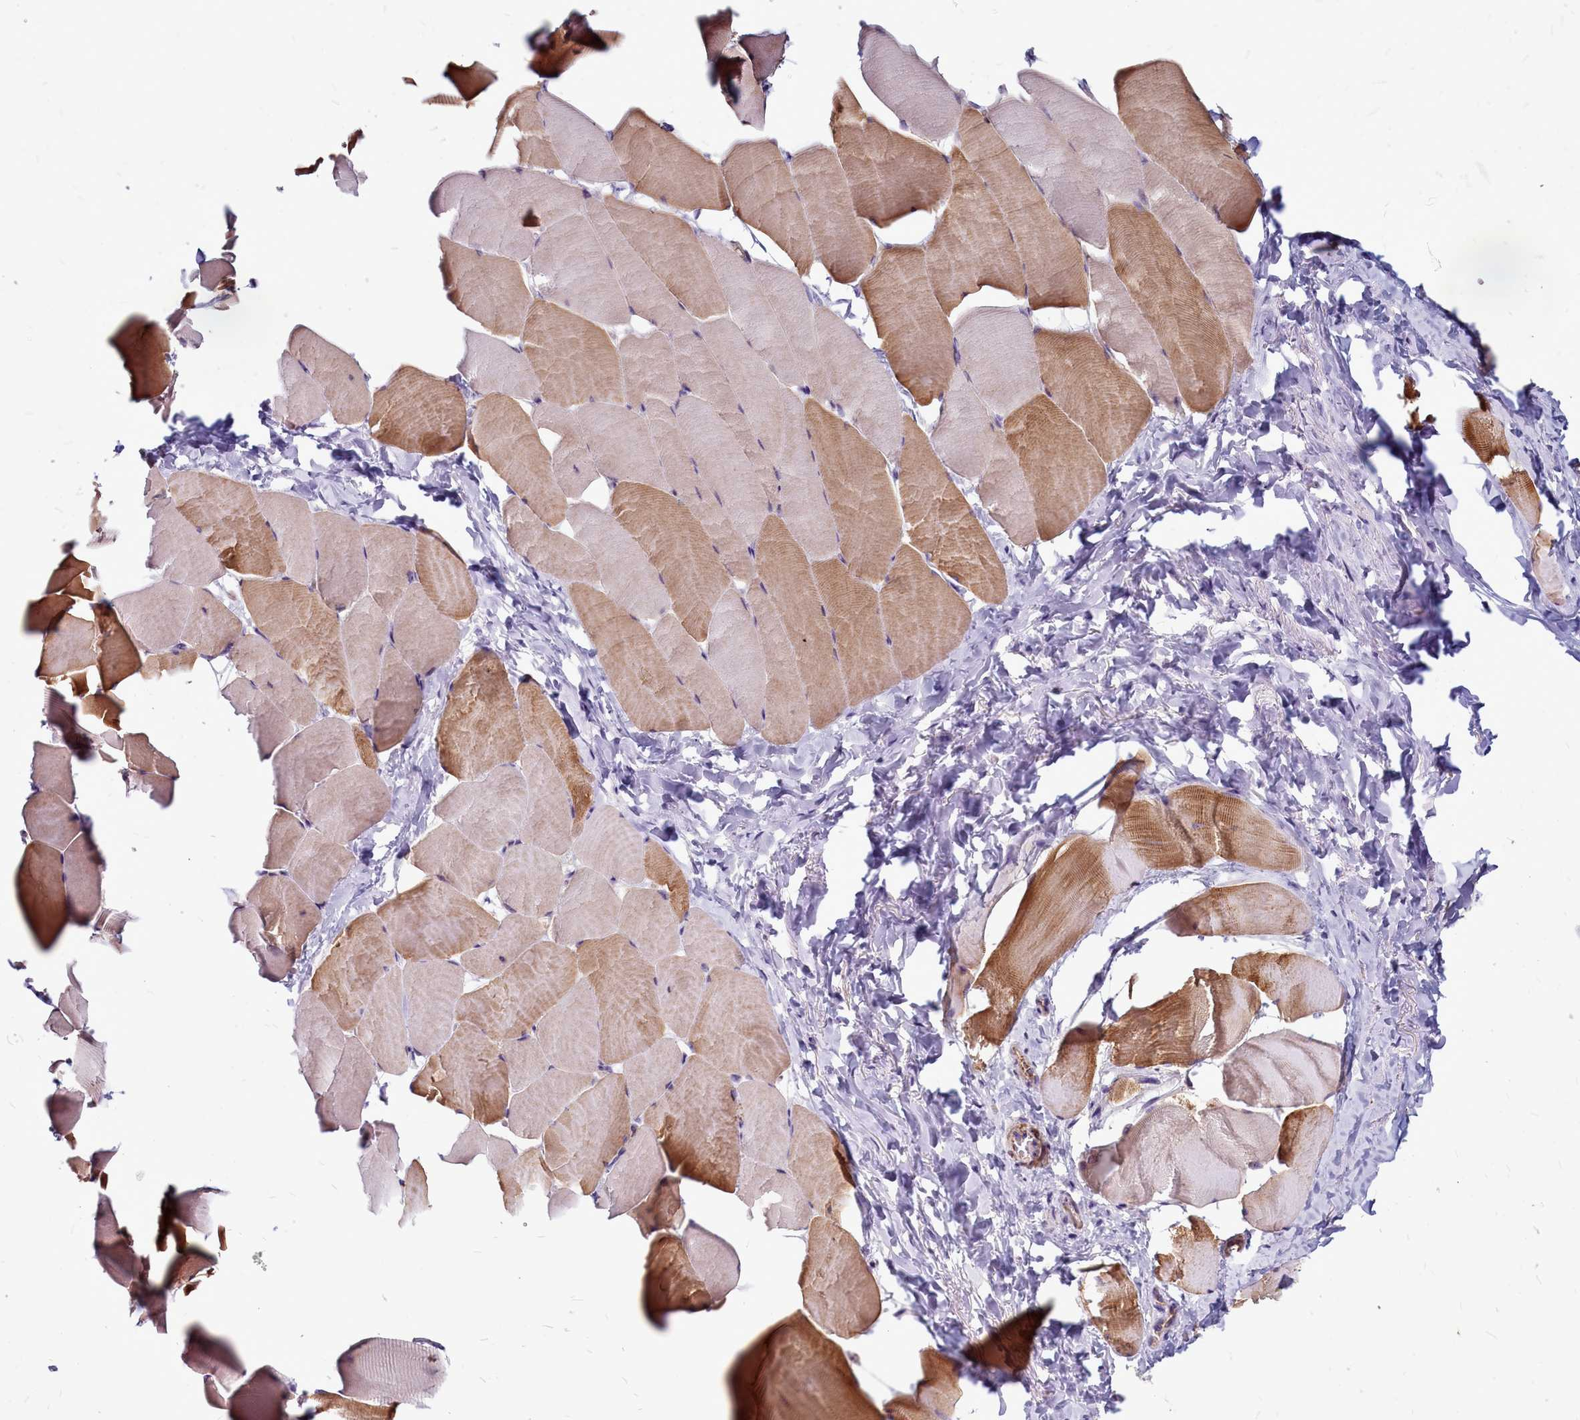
{"staining": {"intensity": "moderate", "quantity": "25%-75%", "location": "cytoplasmic/membranous"}, "tissue": "skeletal muscle", "cell_type": "Myocytes", "image_type": "normal", "snomed": [{"axis": "morphology", "description": "Normal tissue, NOS"}, {"axis": "topography", "description": "Skeletal muscle"}], "caption": "This is an image of immunohistochemistry staining of normal skeletal muscle, which shows moderate staining in the cytoplasmic/membranous of myocytes.", "gene": "TTC5", "patient": {"sex": "male", "age": 25}}